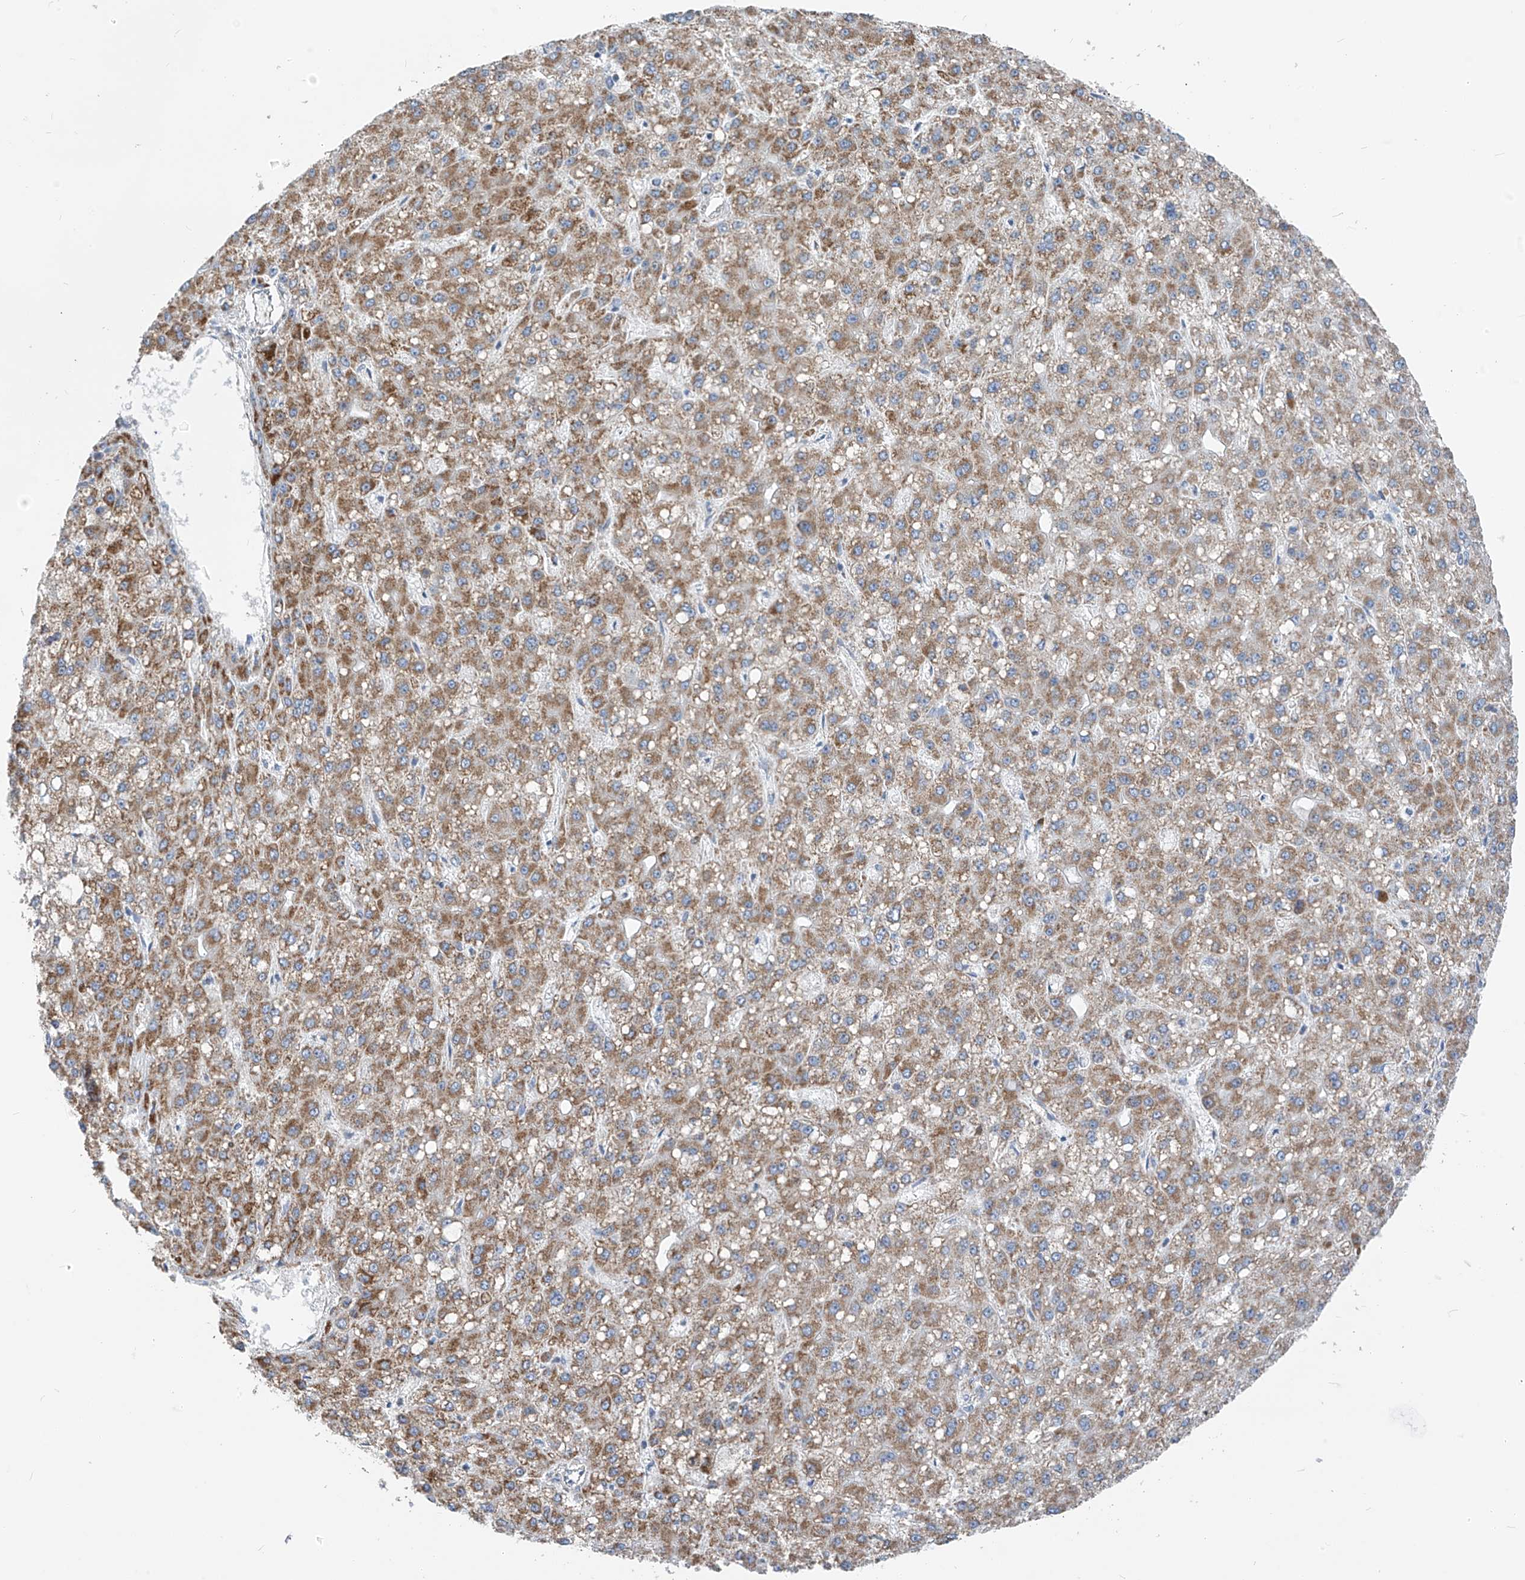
{"staining": {"intensity": "moderate", "quantity": "25%-75%", "location": "cytoplasmic/membranous"}, "tissue": "liver cancer", "cell_type": "Tumor cells", "image_type": "cancer", "snomed": [{"axis": "morphology", "description": "Carcinoma, Hepatocellular, NOS"}, {"axis": "topography", "description": "Liver"}], "caption": "Human liver cancer (hepatocellular carcinoma) stained with a brown dye shows moderate cytoplasmic/membranous positive positivity in about 25%-75% of tumor cells.", "gene": "SYN3", "patient": {"sex": "male", "age": 67}}